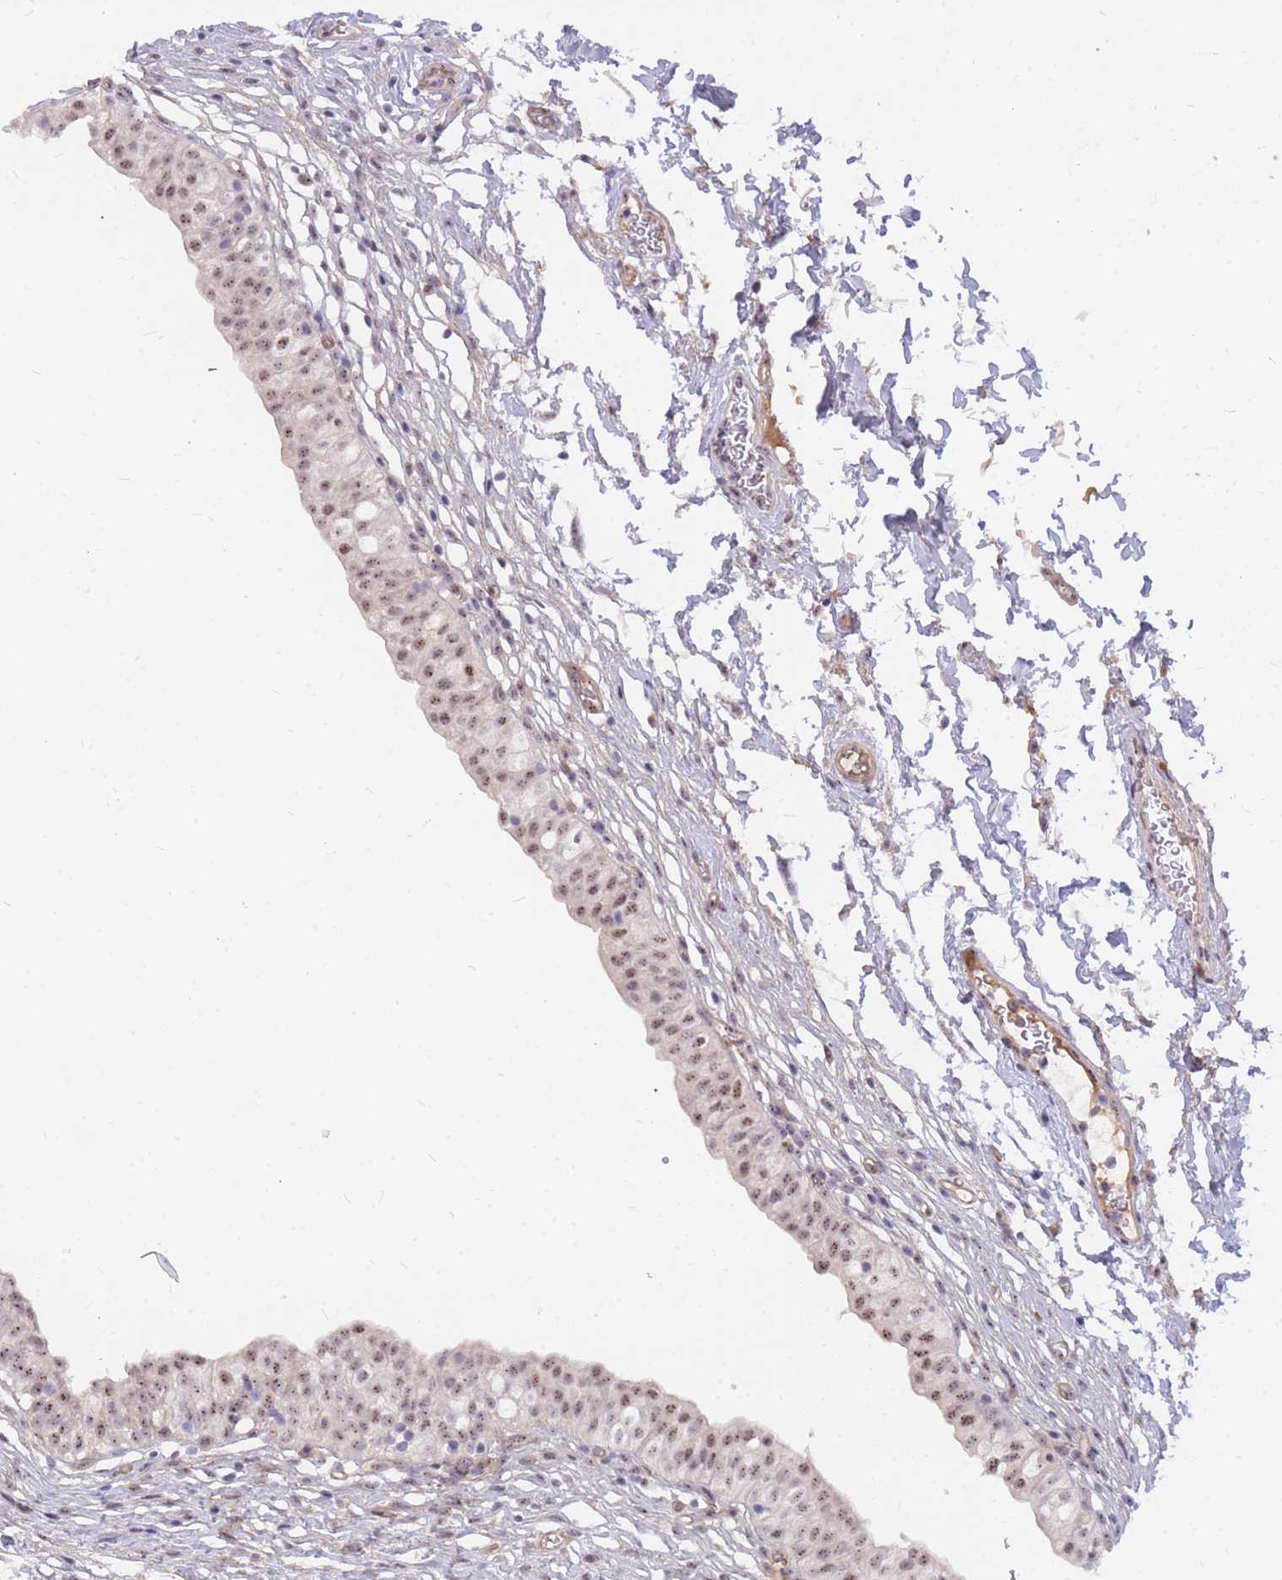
{"staining": {"intensity": "moderate", "quantity": ">75%", "location": "nuclear"}, "tissue": "urinary bladder", "cell_type": "Urothelial cells", "image_type": "normal", "snomed": [{"axis": "morphology", "description": "Normal tissue, NOS"}, {"axis": "topography", "description": "Urinary bladder"}, {"axis": "topography", "description": "Peripheral nerve tissue"}], "caption": "Urothelial cells demonstrate medium levels of moderate nuclear staining in approximately >75% of cells in normal urinary bladder.", "gene": "TLE2", "patient": {"sex": "male", "age": 55}}